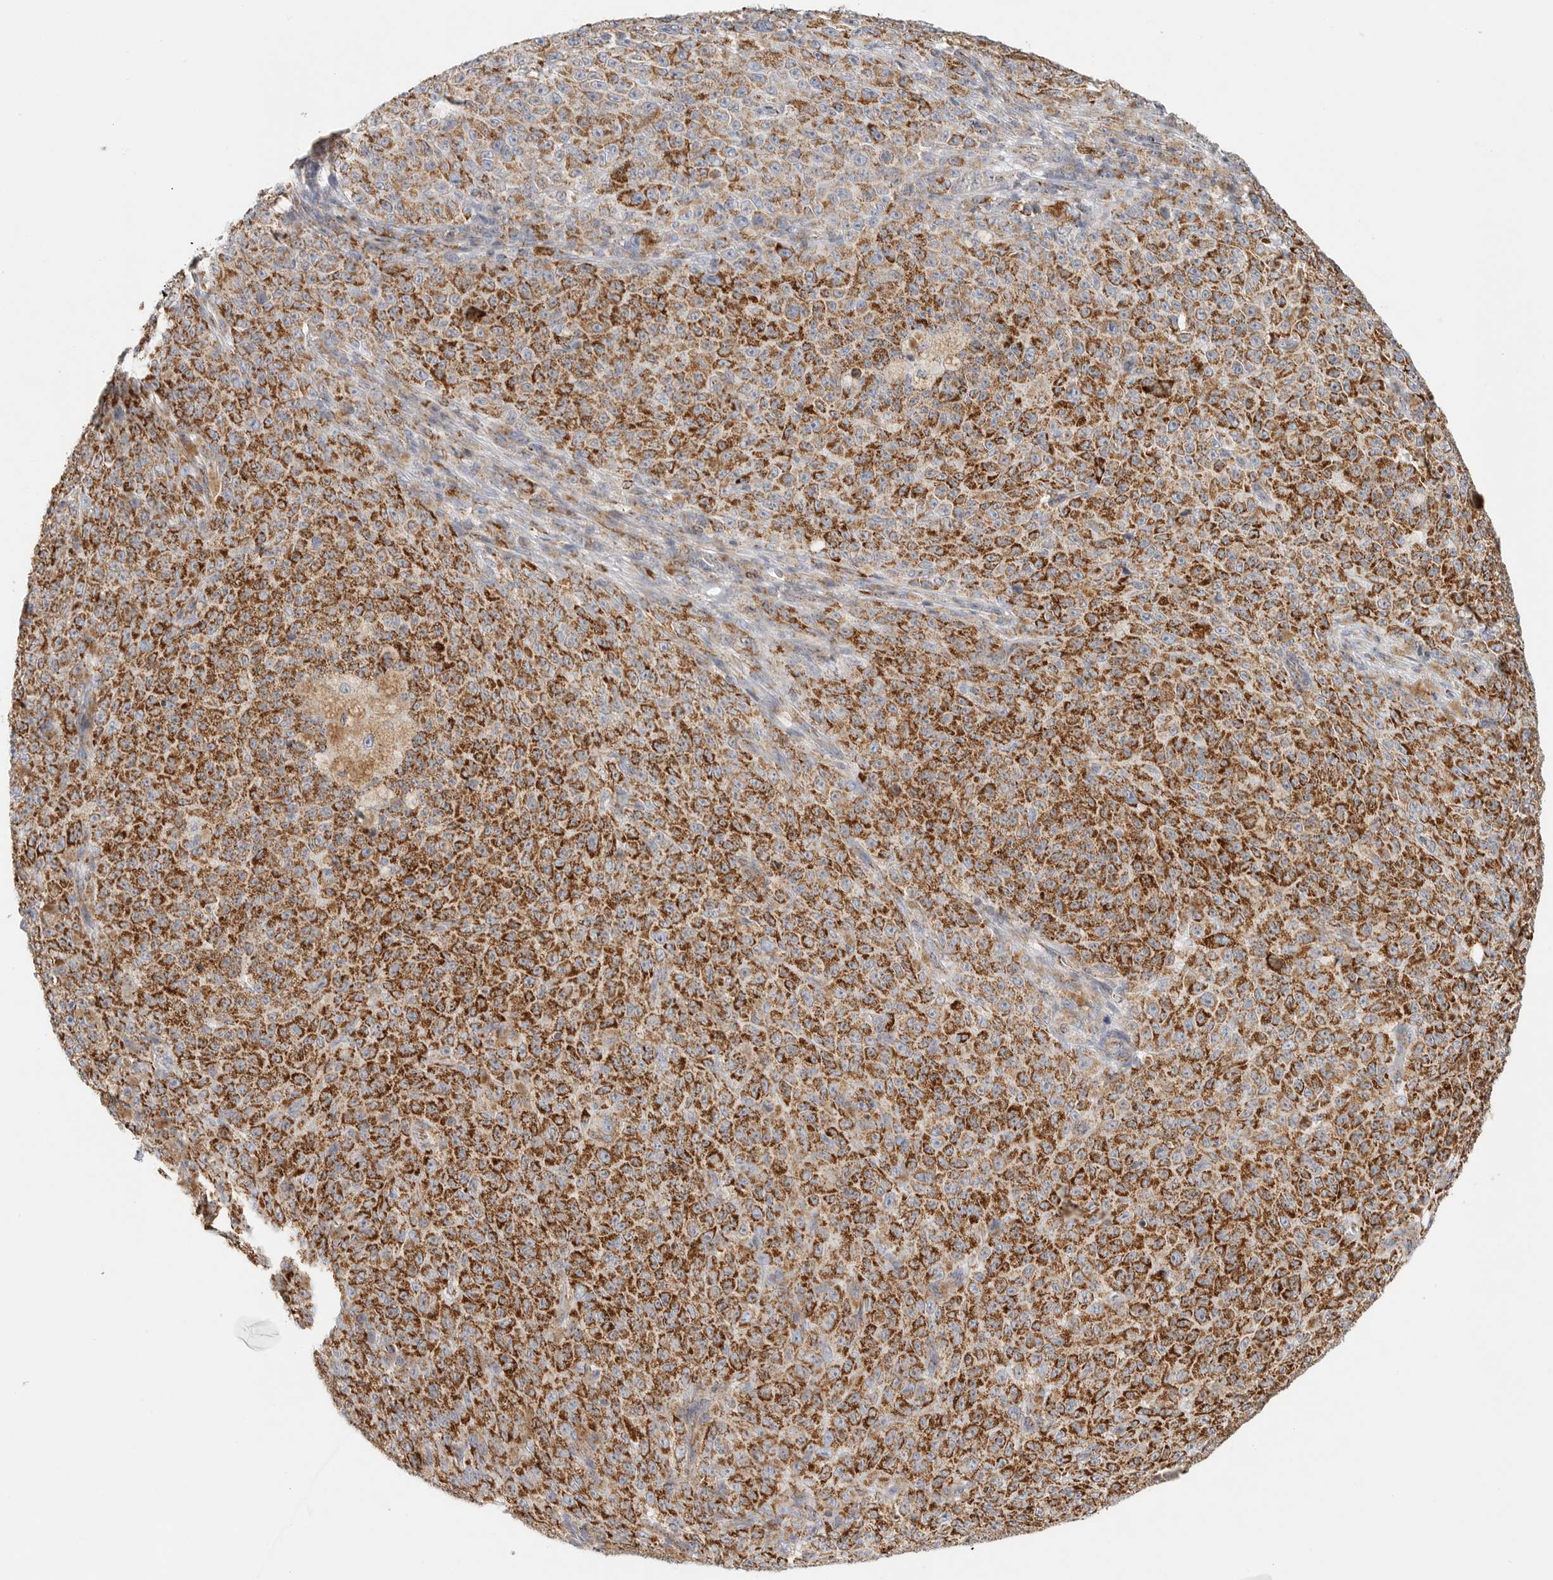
{"staining": {"intensity": "strong", "quantity": ">75%", "location": "cytoplasmic/membranous"}, "tissue": "melanoma", "cell_type": "Tumor cells", "image_type": "cancer", "snomed": [{"axis": "morphology", "description": "Malignant melanoma, NOS"}, {"axis": "topography", "description": "Skin"}], "caption": "Human malignant melanoma stained with a brown dye exhibits strong cytoplasmic/membranous positive staining in about >75% of tumor cells.", "gene": "SLC25A26", "patient": {"sex": "female", "age": 82}}